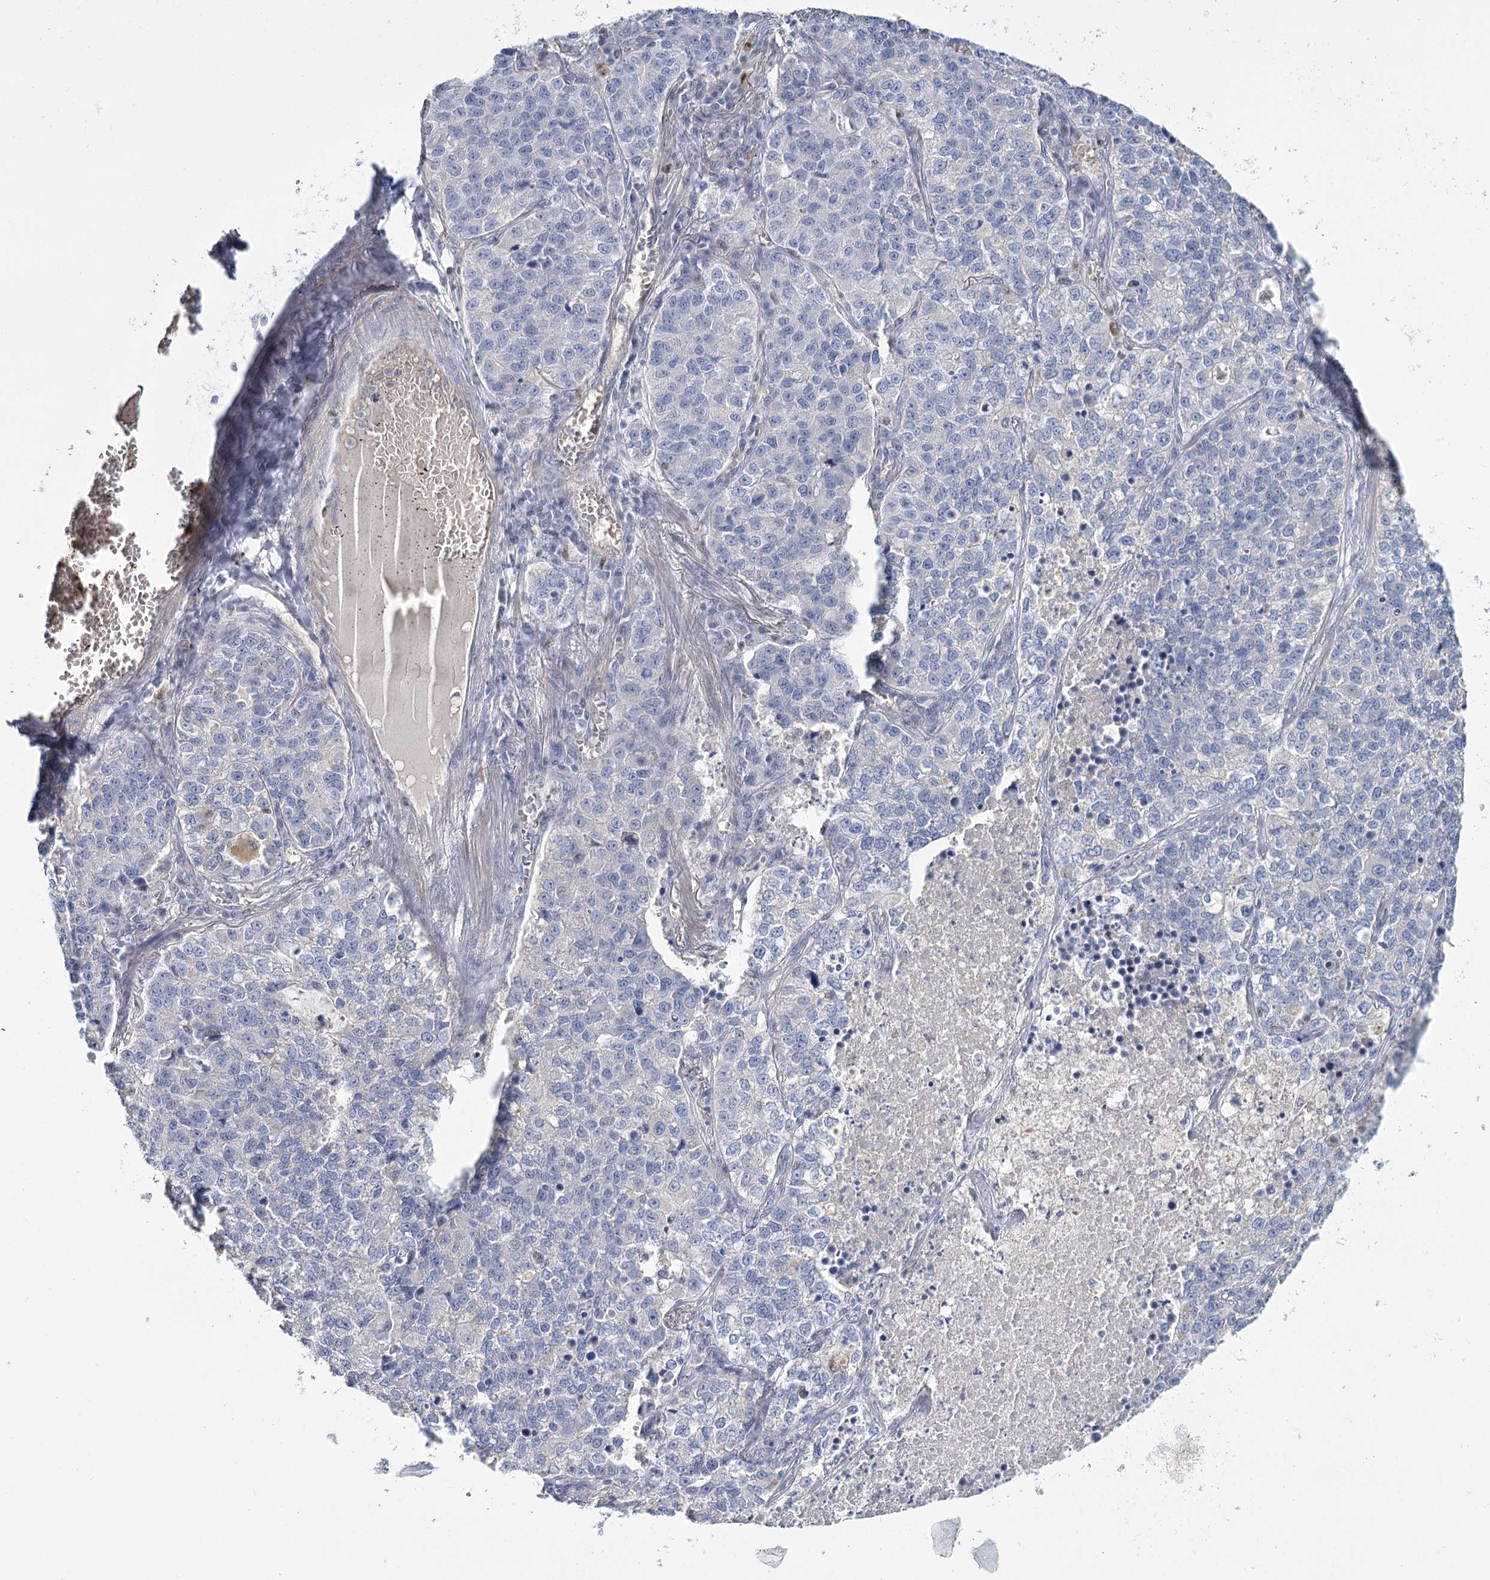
{"staining": {"intensity": "negative", "quantity": "none", "location": "none"}, "tissue": "lung cancer", "cell_type": "Tumor cells", "image_type": "cancer", "snomed": [{"axis": "morphology", "description": "Adenocarcinoma, NOS"}, {"axis": "topography", "description": "Lung"}], "caption": "A high-resolution photomicrograph shows immunohistochemistry (IHC) staining of adenocarcinoma (lung), which displays no significant expression in tumor cells. (DAB IHC, high magnification).", "gene": "IGSF3", "patient": {"sex": "male", "age": 49}}